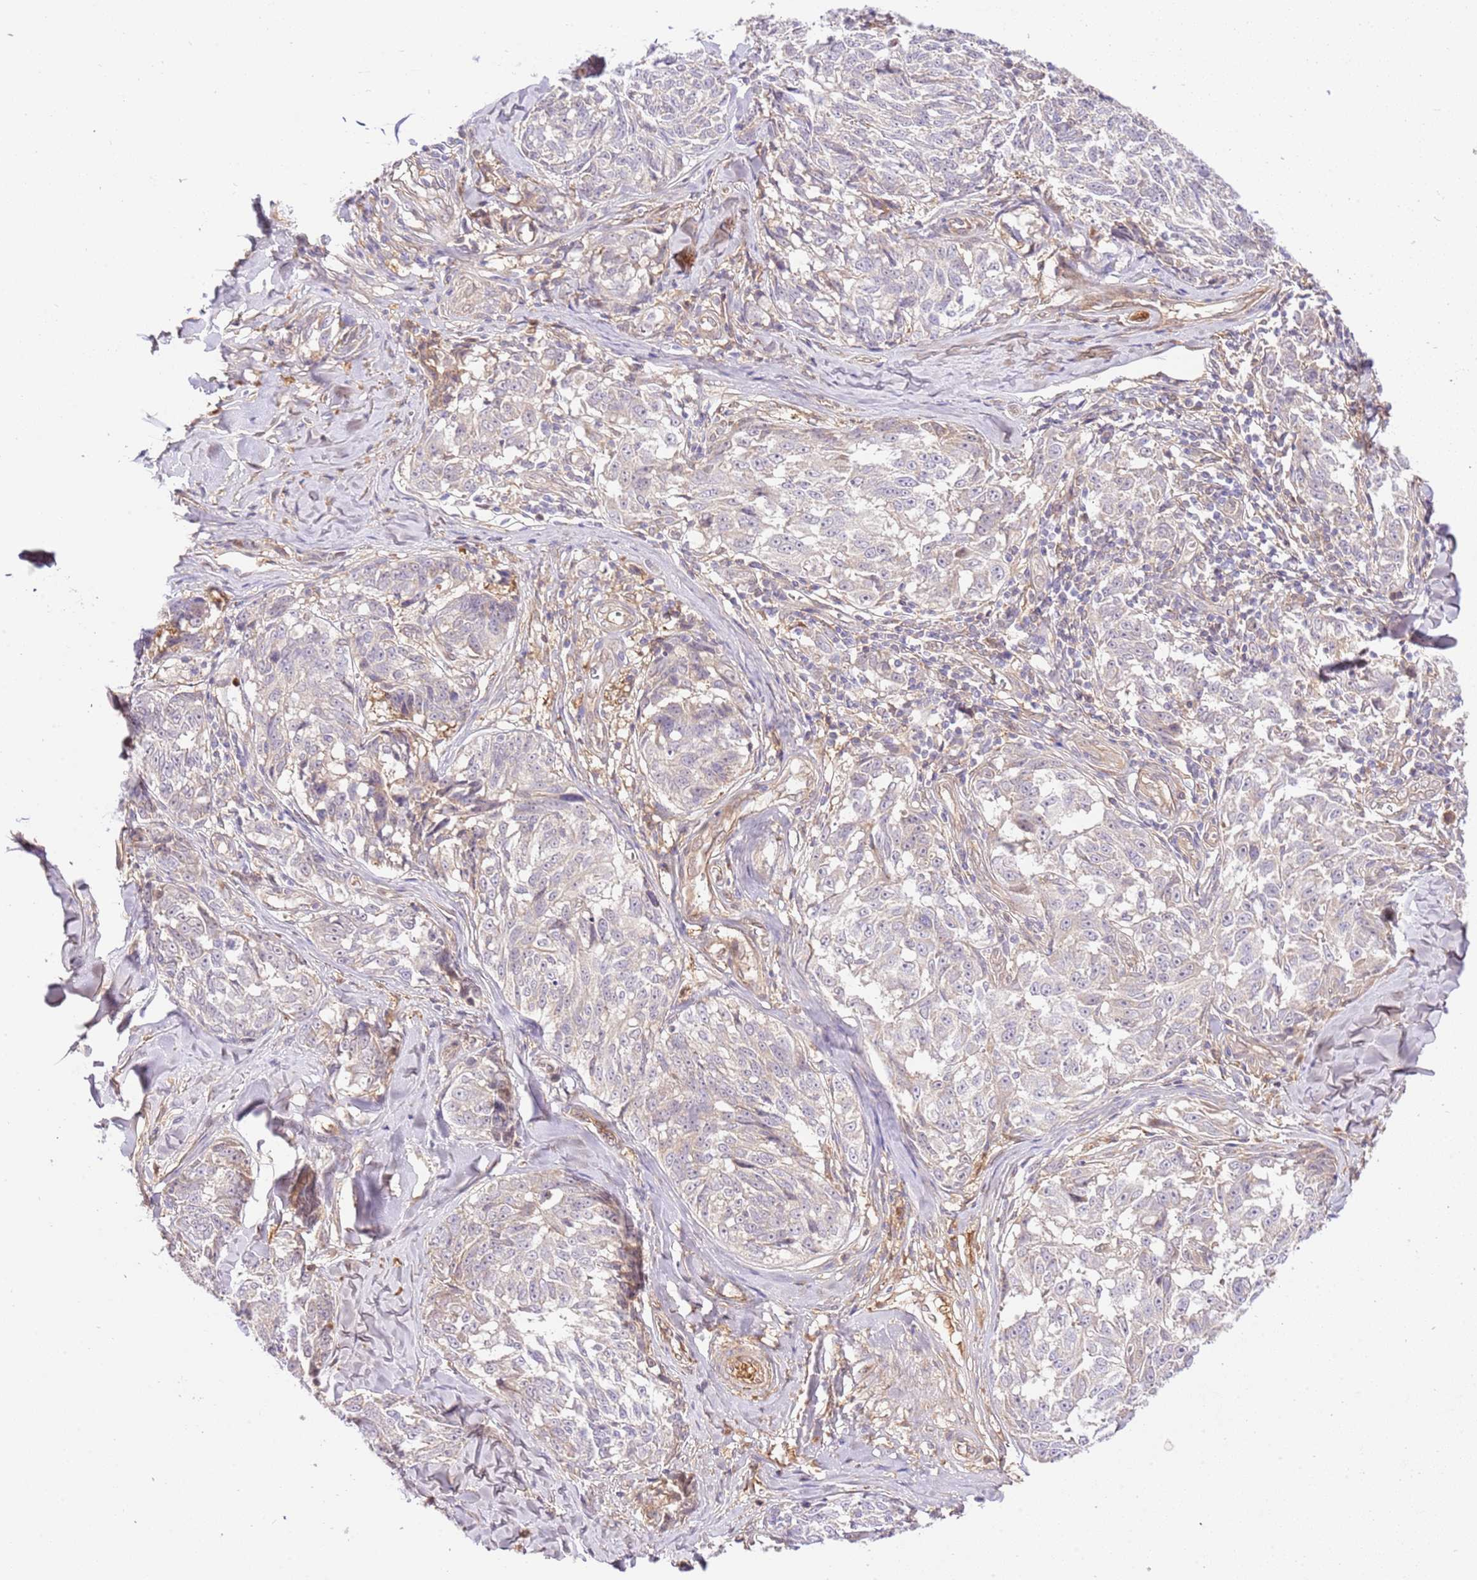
{"staining": {"intensity": "negative", "quantity": "none", "location": "none"}, "tissue": "melanoma", "cell_type": "Tumor cells", "image_type": "cancer", "snomed": [{"axis": "morphology", "description": "Normal tissue, NOS"}, {"axis": "morphology", "description": "Malignant melanoma, NOS"}, {"axis": "topography", "description": "Skin"}], "caption": "DAB immunohistochemical staining of malignant melanoma reveals no significant expression in tumor cells.", "gene": "C8G", "patient": {"sex": "female", "age": 64}}